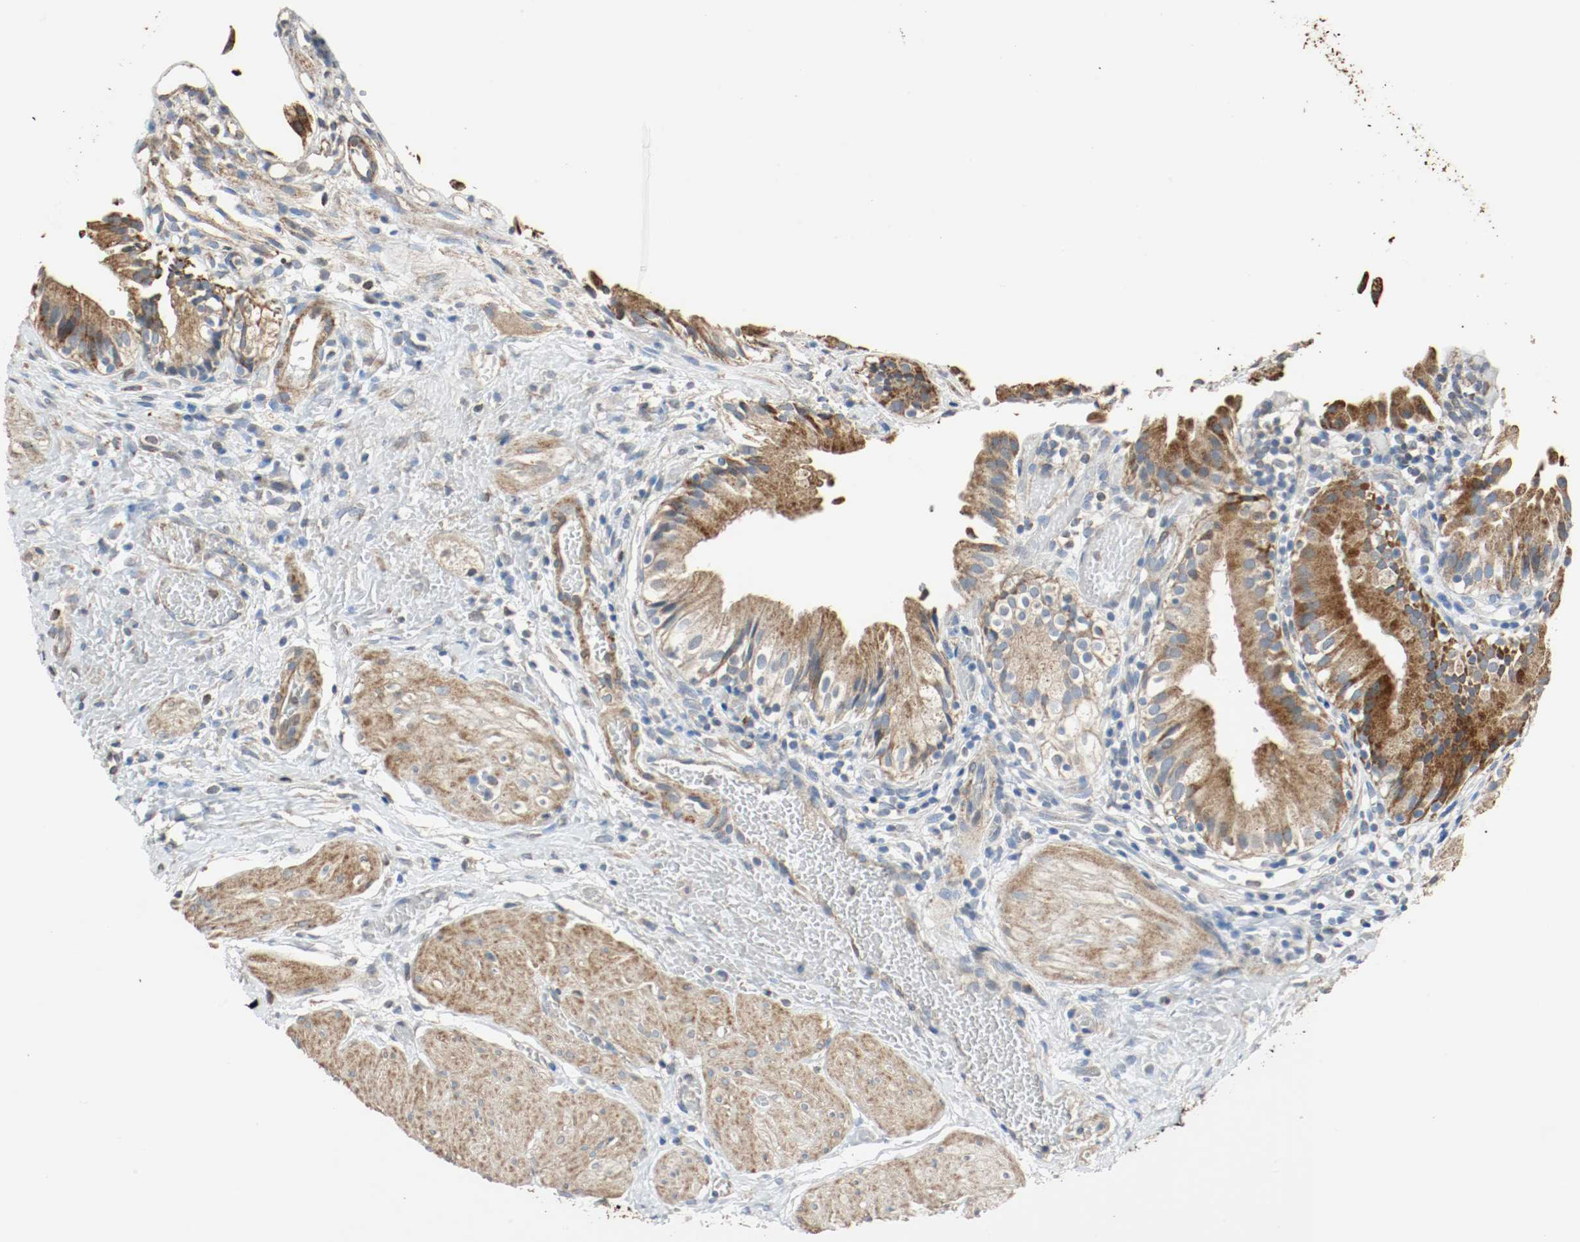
{"staining": {"intensity": "moderate", "quantity": ">75%", "location": "cytoplasmic/membranous,nuclear"}, "tissue": "gallbladder", "cell_type": "Glandular cells", "image_type": "normal", "snomed": [{"axis": "morphology", "description": "Normal tissue, NOS"}, {"axis": "topography", "description": "Gallbladder"}], "caption": "About >75% of glandular cells in normal human gallbladder exhibit moderate cytoplasmic/membranous,nuclear protein staining as visualized by brown immunohistochemical staining.", "gene": "ALDH4A1", "patient": {"sex": "male", "age": 65}}